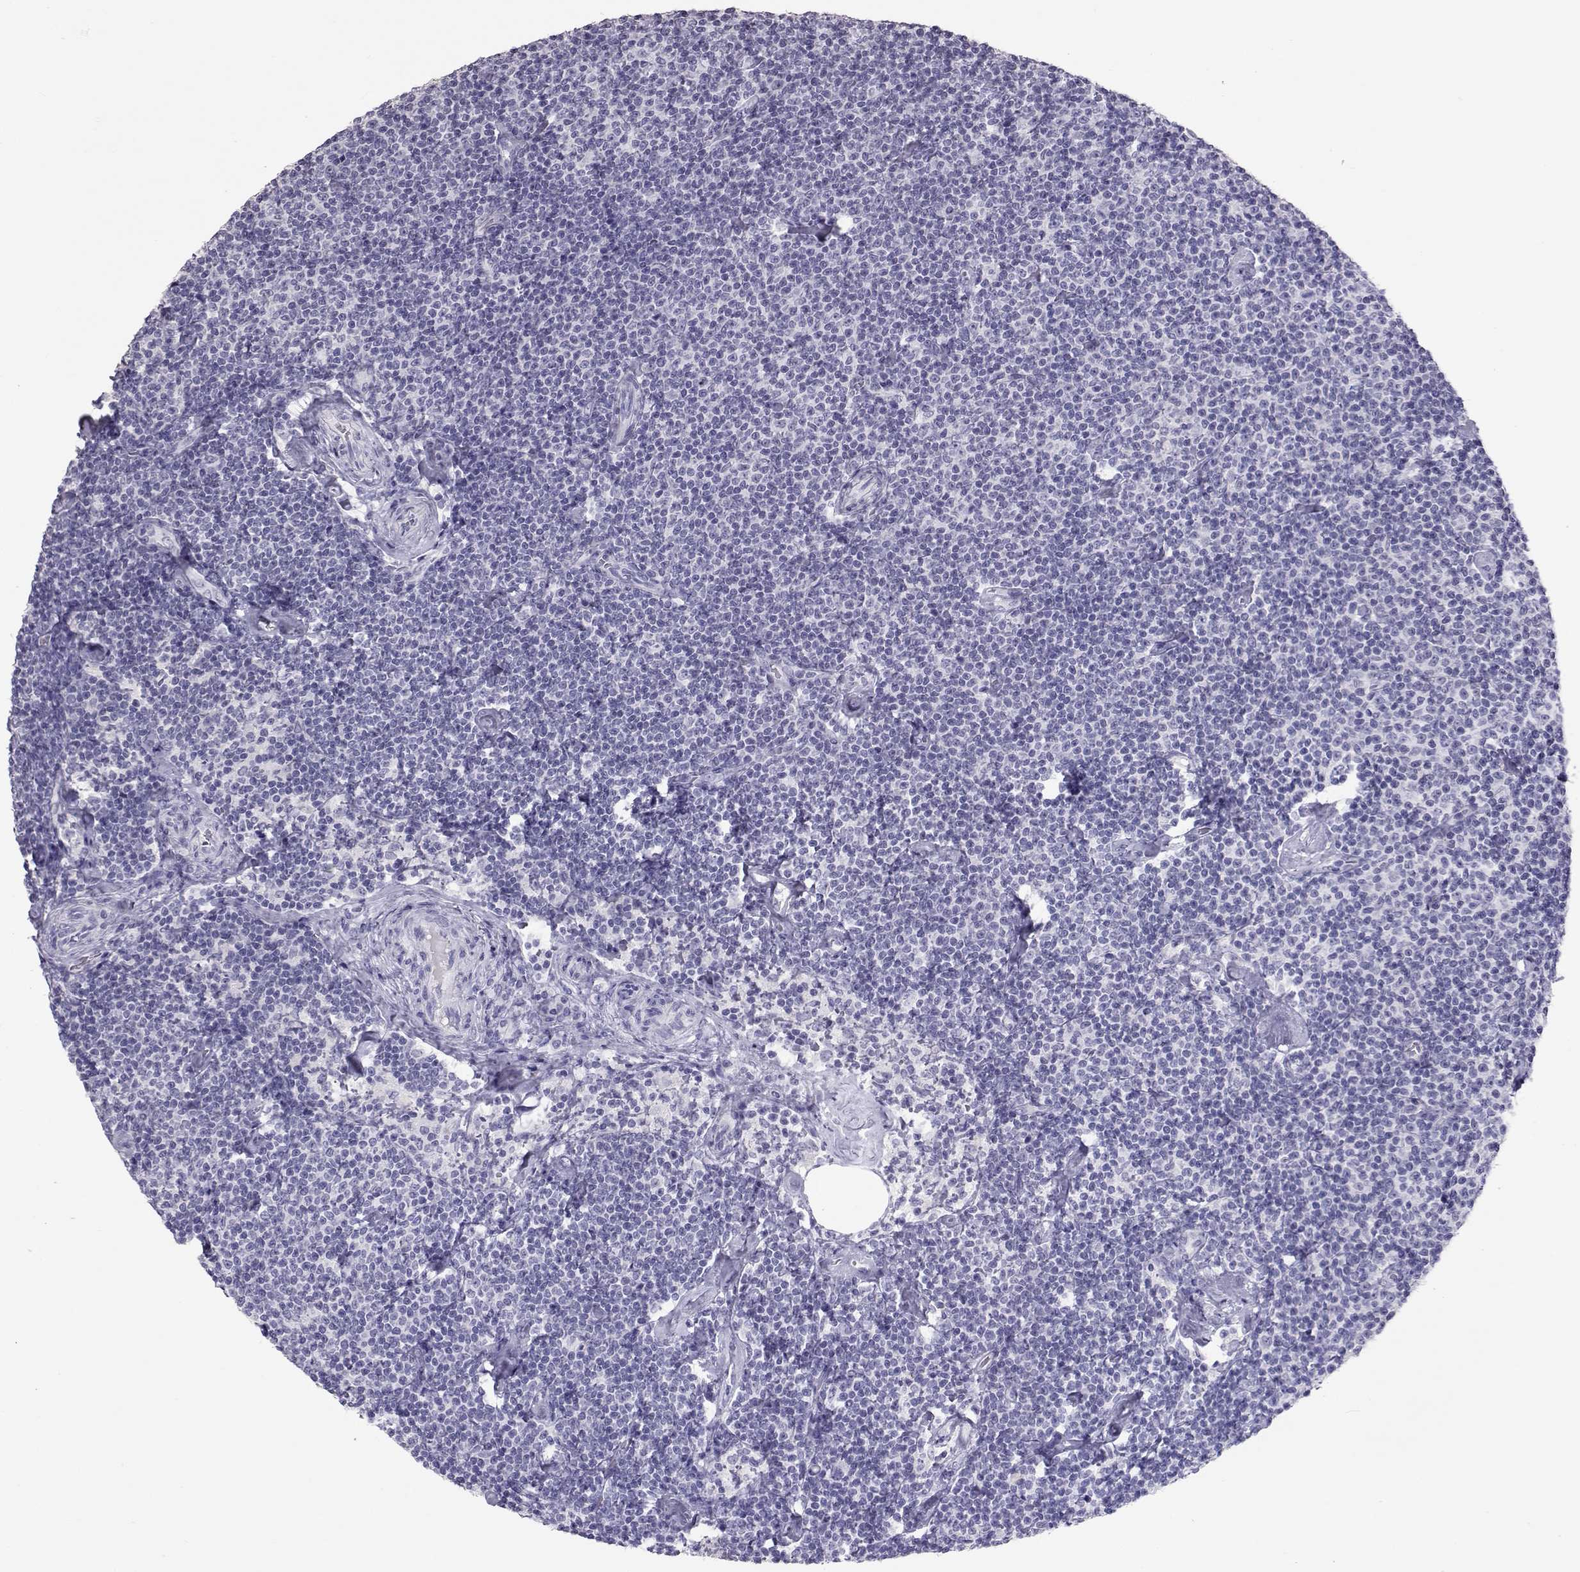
{"staining": {"intensity": "negative", "quantity": "none", "location": "none"}, "tissue": "lymphoma", "cell_type": "Tumor cells", "image_type": "cancer", "snomed": [{"axis": "morphology", "description": "Malignant lymphoma, non-Hodgkin's type, Low grade"}, {"axis": "topography", "description": "Lymph node"}], "caption": "Protein analysis of malignant lymphoma, non-Hodgkin's type (low-grade) demonstrates no significant expression in tumor cells.", "gene": "PMCH", "patient": {"sex": "male", "age": 81}}